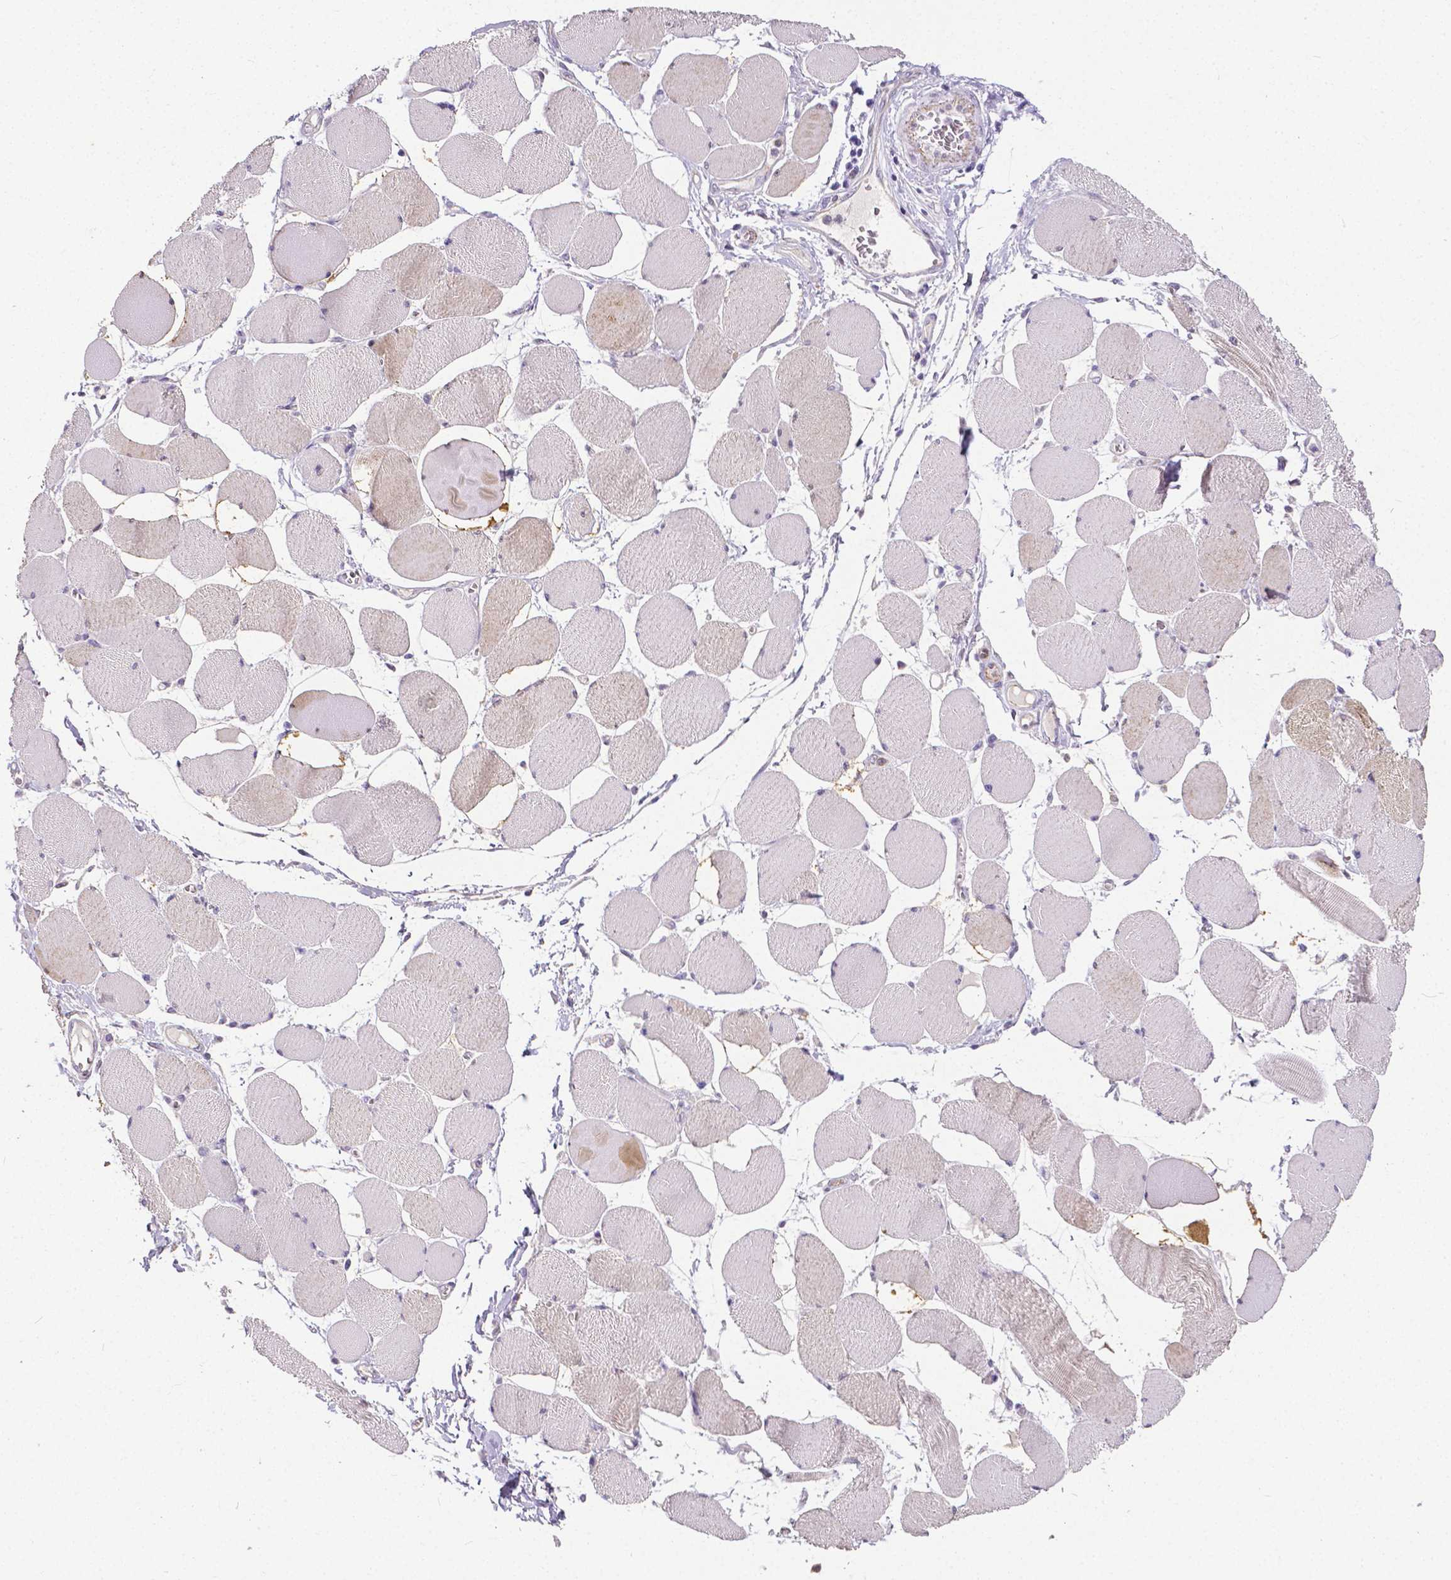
{"staining": {"intensity": "weak", "quantity": "<25%", "location": "cytoplasmic/membranous"}, "tissue": "skeletal muscle", "cell_type": "Myocytes", "image_type": "normal", "snomed": [{"axis": "morphology", "description": "Normal tissue, NOS"}, {"axis": "topography", "description": "Skeletal muscle"}], "caption": "DAB immunohistochemical staining of benign skeletal muscle demonstrates no significant staining in myocytes. (Brightfield microscopy of DAB (3,3'-diaminobenzidine) immunohistochemistry at high magnification).", "gene": "OCLN", "patient": {"sex": "female", "age": 75}}